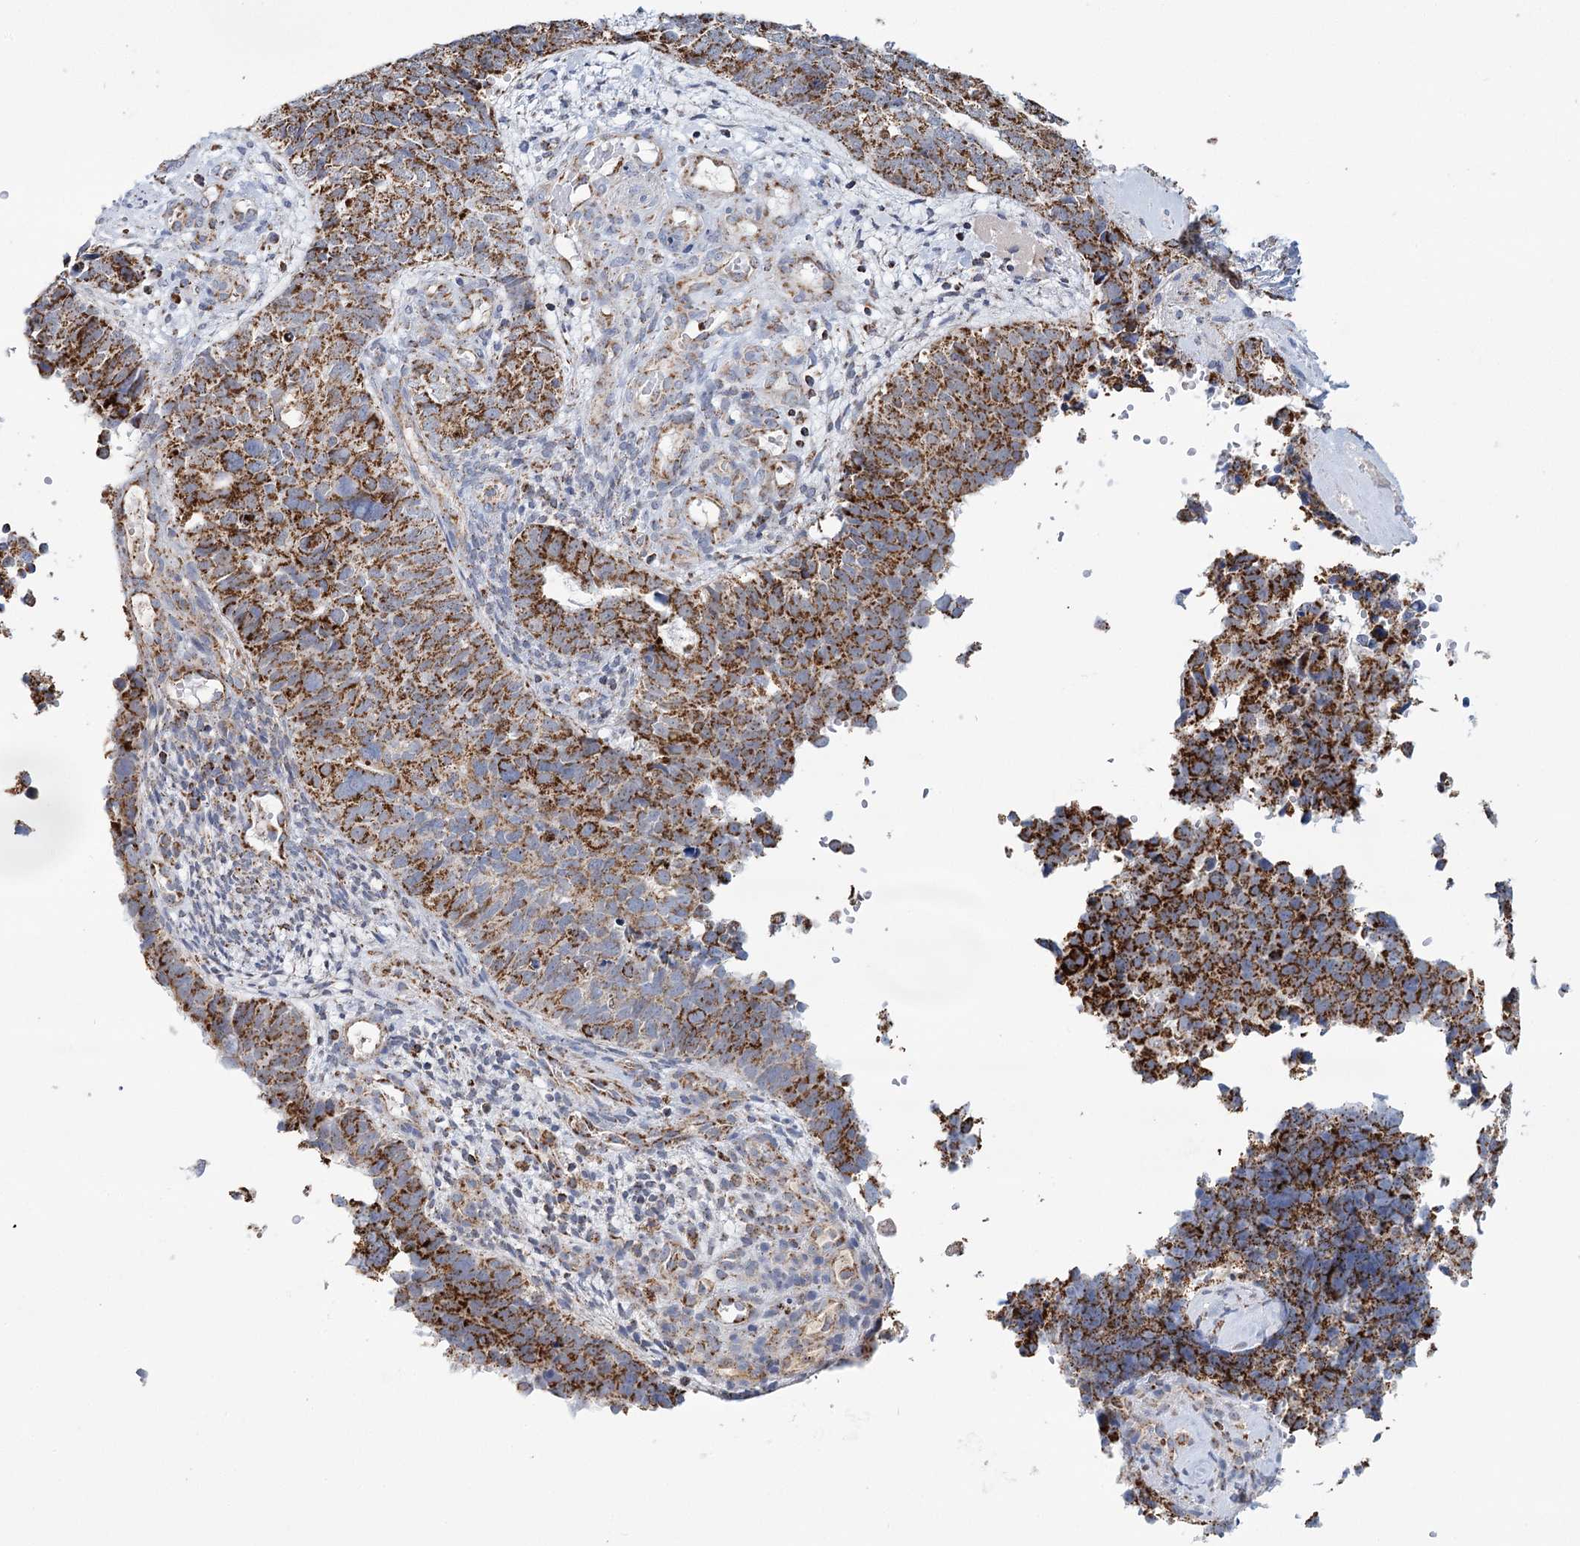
{"staining": {"intensity": "strong", "quantity": ">75%", "location": "cytoplasmic/membranous"}, "tissue": "cervical cancer", "cell_type": "Tumor cells", "image_type": "cancer", "snomed": [{"axis": "morphology", "description": "Squamous cell carcinoma, NOS"}, {"axis": "topography", "description": "Cervix"}], "caption": "Squamous cell carcinoma (cervical) stained with a brown dye exhibits strong cytoplasmic/membranous positive positivity in approximately >75% of tumor cells.", "gene": "LSS", "patient": {"sex": "female", "age": 63}}